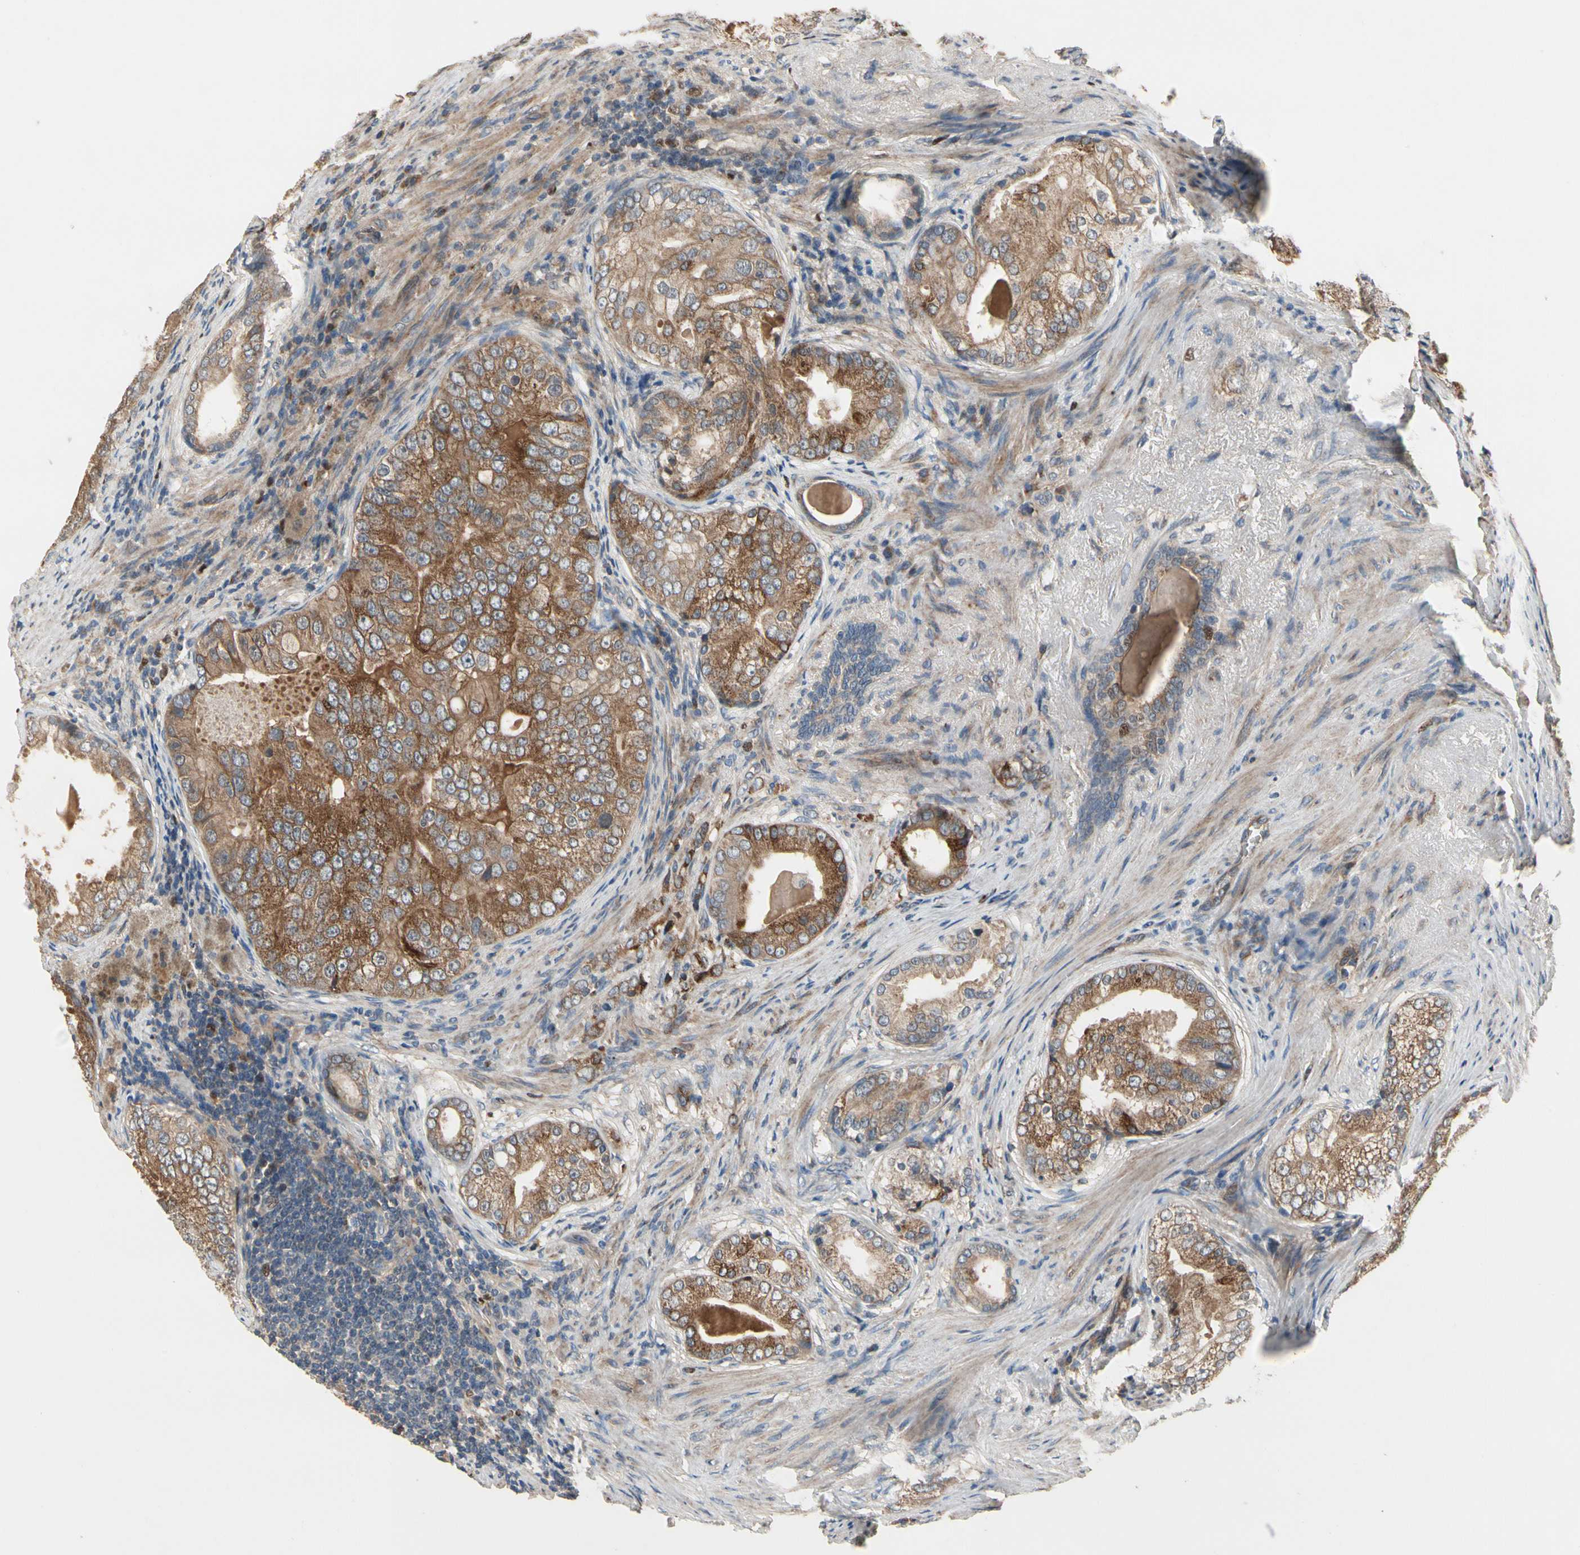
{"staining": {"intensity": "strong", "quantity": ">75%", "location": "cytoplasmic/membranous"}, "tissue": "prostate cancer", "cell_type": "Tumor cells", "image_type": "cancer", "snomed": [{"axis": "morphology", "description": "Adenocarcinoma, High grade"}, {"axis": "topography", "description": "Prostate"}], "caption": "Human prostate cancer (high-grade adenocarcinoma) stained for a protein (brown) exhibits strong cytoplasmic/membranous positive staining in approximately >75% of tumor cells.", "gene": "CGREF1", "patient": {"sex": "male", "age": 66}}